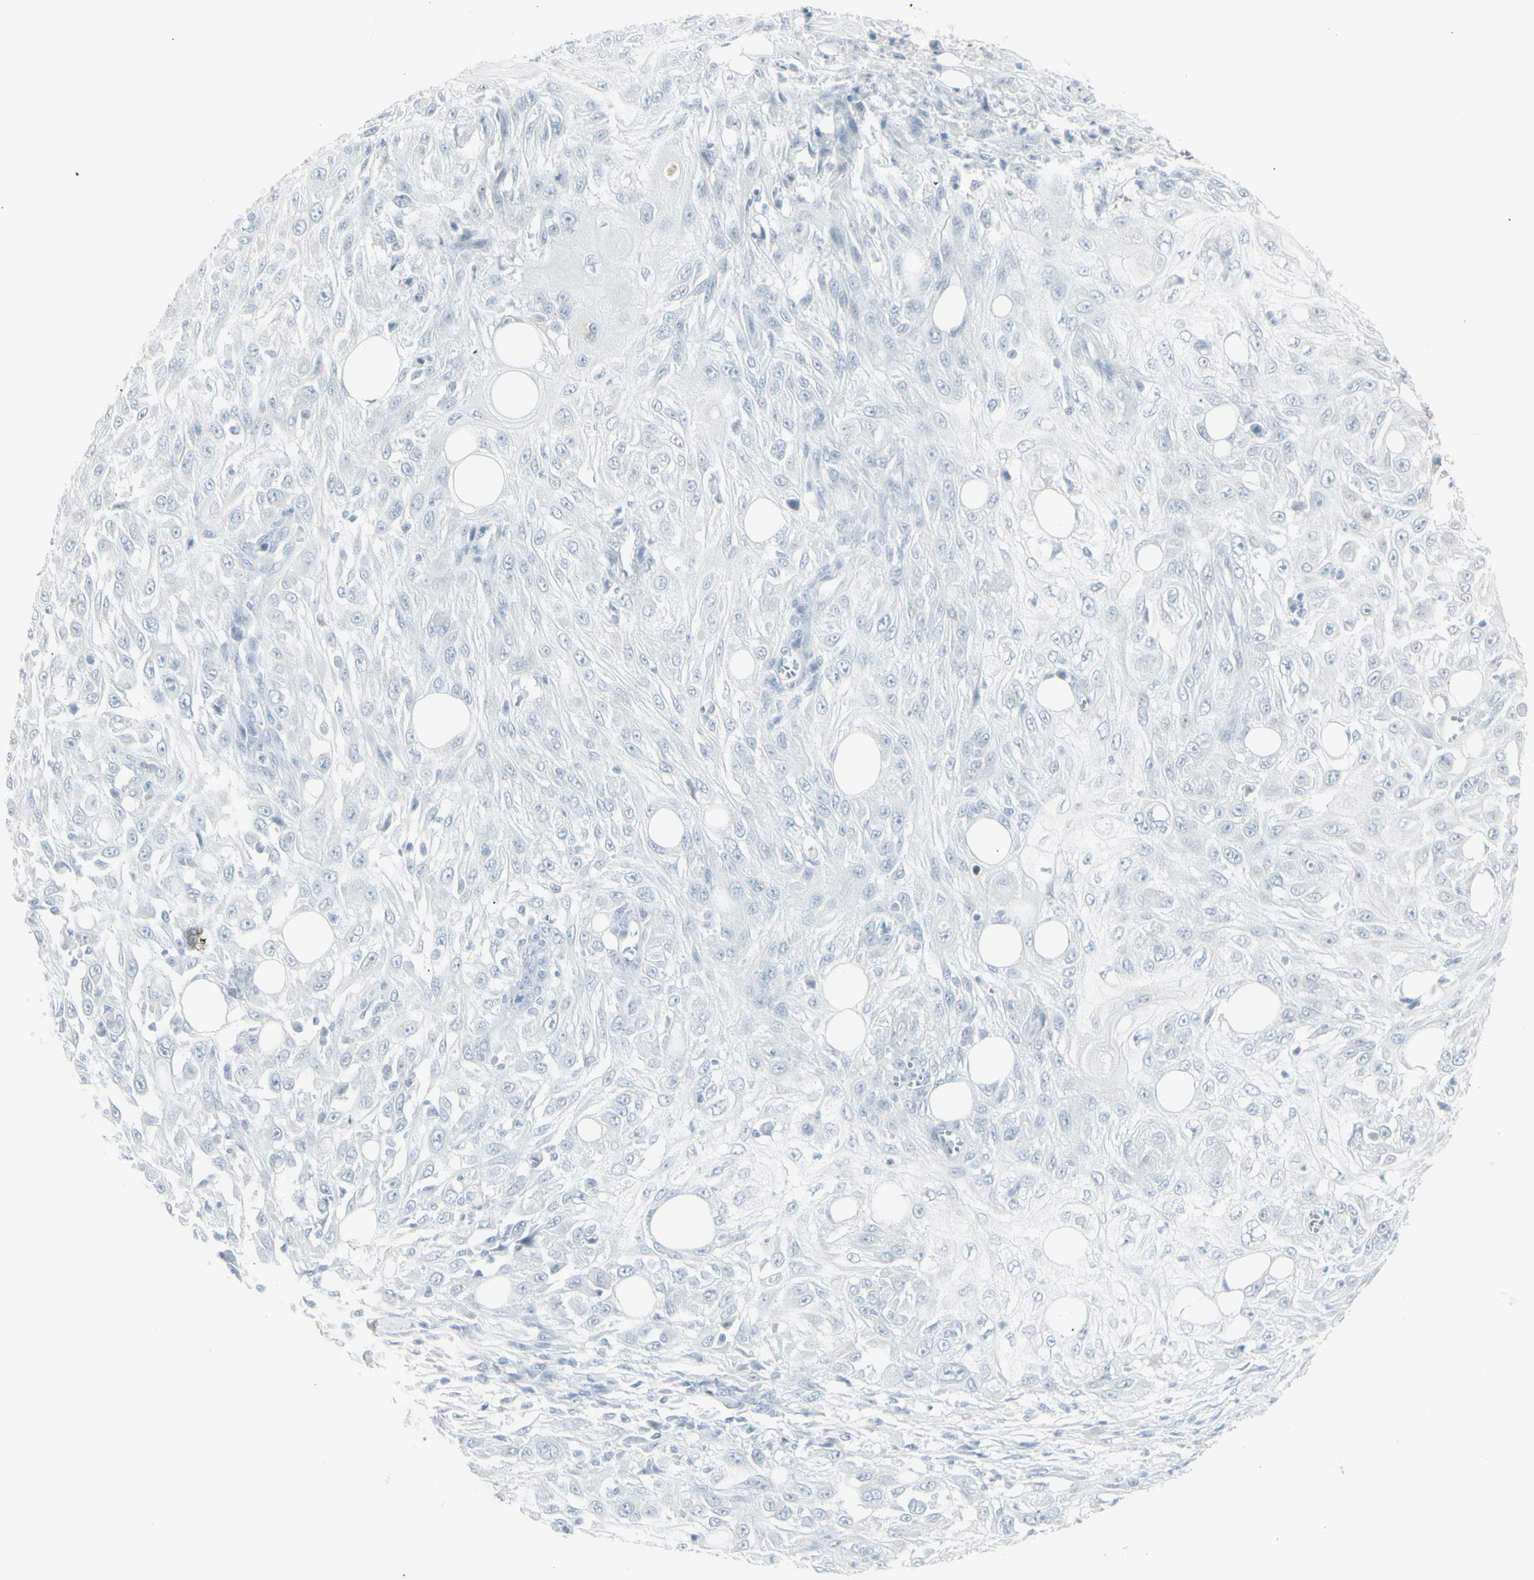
{"staining": {"intensity": "negative", "quantity": "none", "location": "none"}, "tissue": "skin cancer", "cell_type": "Tumor cells", "image_type": "cancer", "snomed": [{"axis": "morphology", "description": "Squamous cell carcinoma, NOS"}, {"axis": "topography", "description": "Skin"}], "caption": "Immunohistochemistry (IHC) of skin cancer (squamous cell carcinoma) demonstrates no expression in tumor cells.", "gene": "YBX2", "patient": {"sex": "male", "age": 75}}